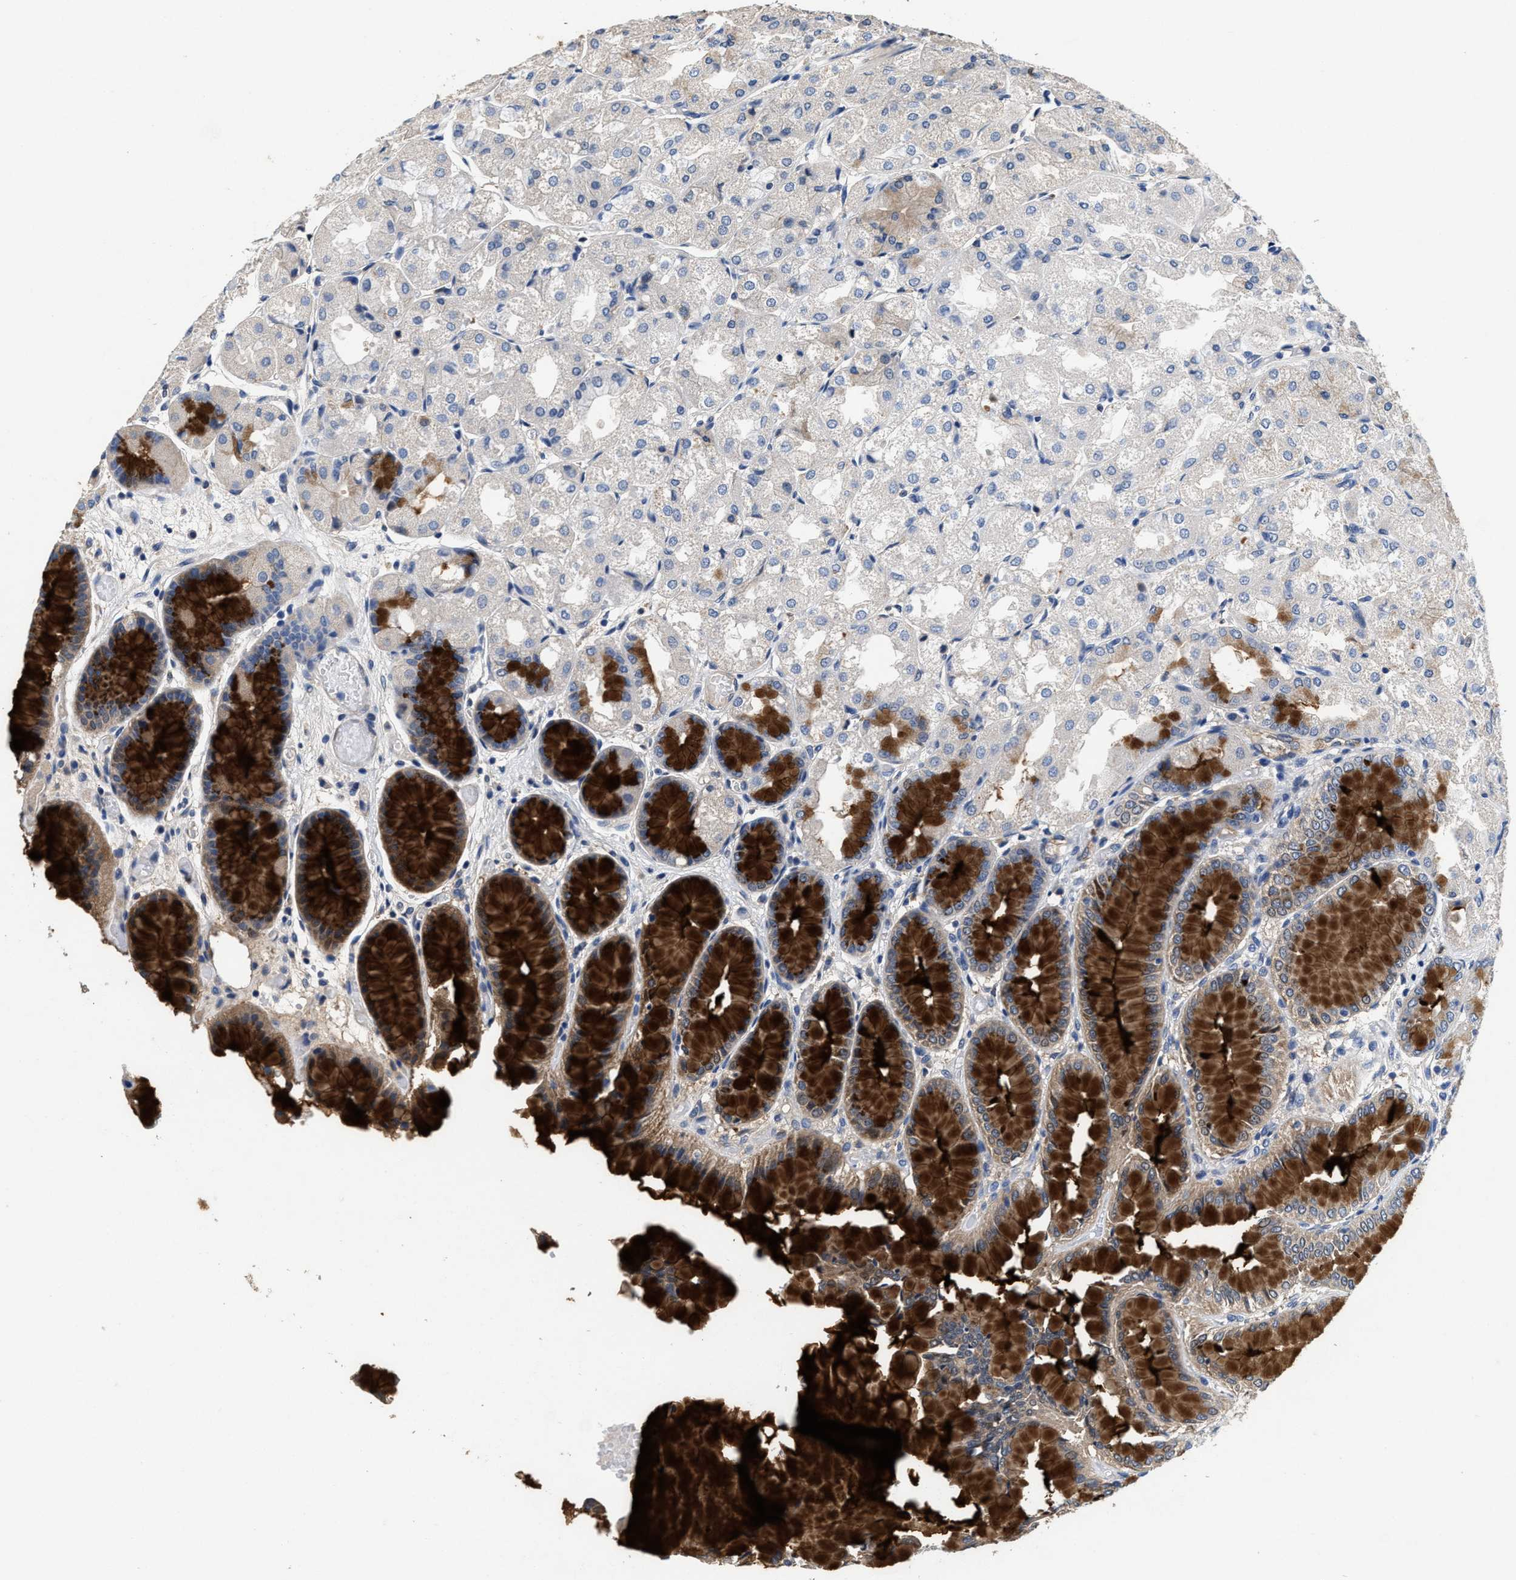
{"staining": {"intensity": "strong", "quantity": "25%-75%", "location": "cytoplasmic/membranous"}, "tissue": "stomach", "cell_type": "Glandular cells", "image_type": "normal", "snomed": [{"axis": "morphology", "description": "Normal tissue, NOS"}, {"axis": "topography", "description": "Stomach, upper"}], "caption": "A brown stain highlights strong cytoplasmic/membranous expression of a protein in glandular cells of normal stomach.", "gene": "PEG10", "patient": {"sex": "male", "age": 72}}